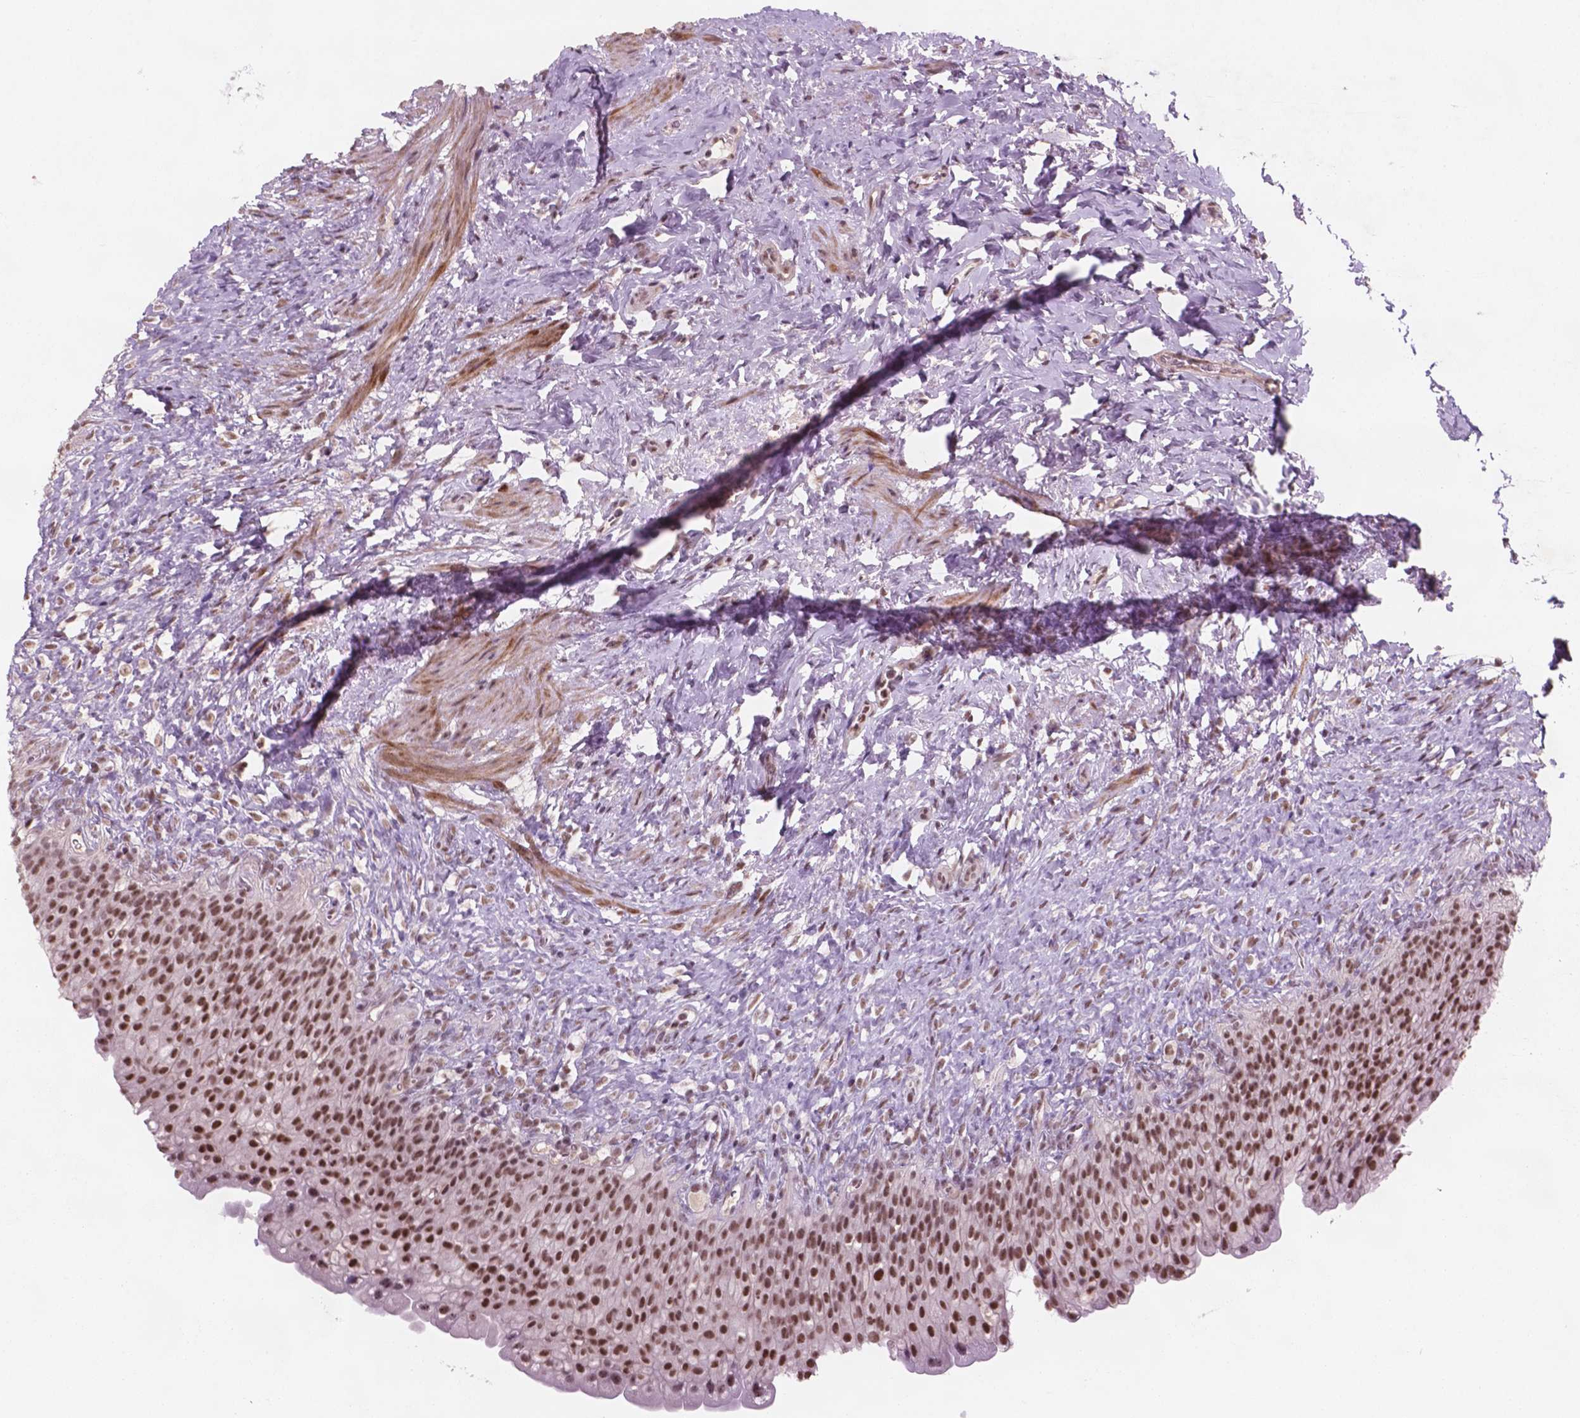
{"staining": {"intensity": "moderate", "quantity": ">75%", "location": "nuclear"}, "tissue": "urinary bladder", "cell_type": "Urothelial cells", "image_type": "normal", "snomed": [{"axis": "morphology", "description": "Normal tissue, NOS"}, {"axis": "topography", "description": "Urinary bladder"}, {"axis": "topography", "description": "Prostate"}], "caption": "IHC (DAB) staining of normal human urinary bladder displays moderate nuclear protein positivity in about >75% of urothelial cells.", "gene": "CTR9", "patient": {"sex": "male", "age": 76}}